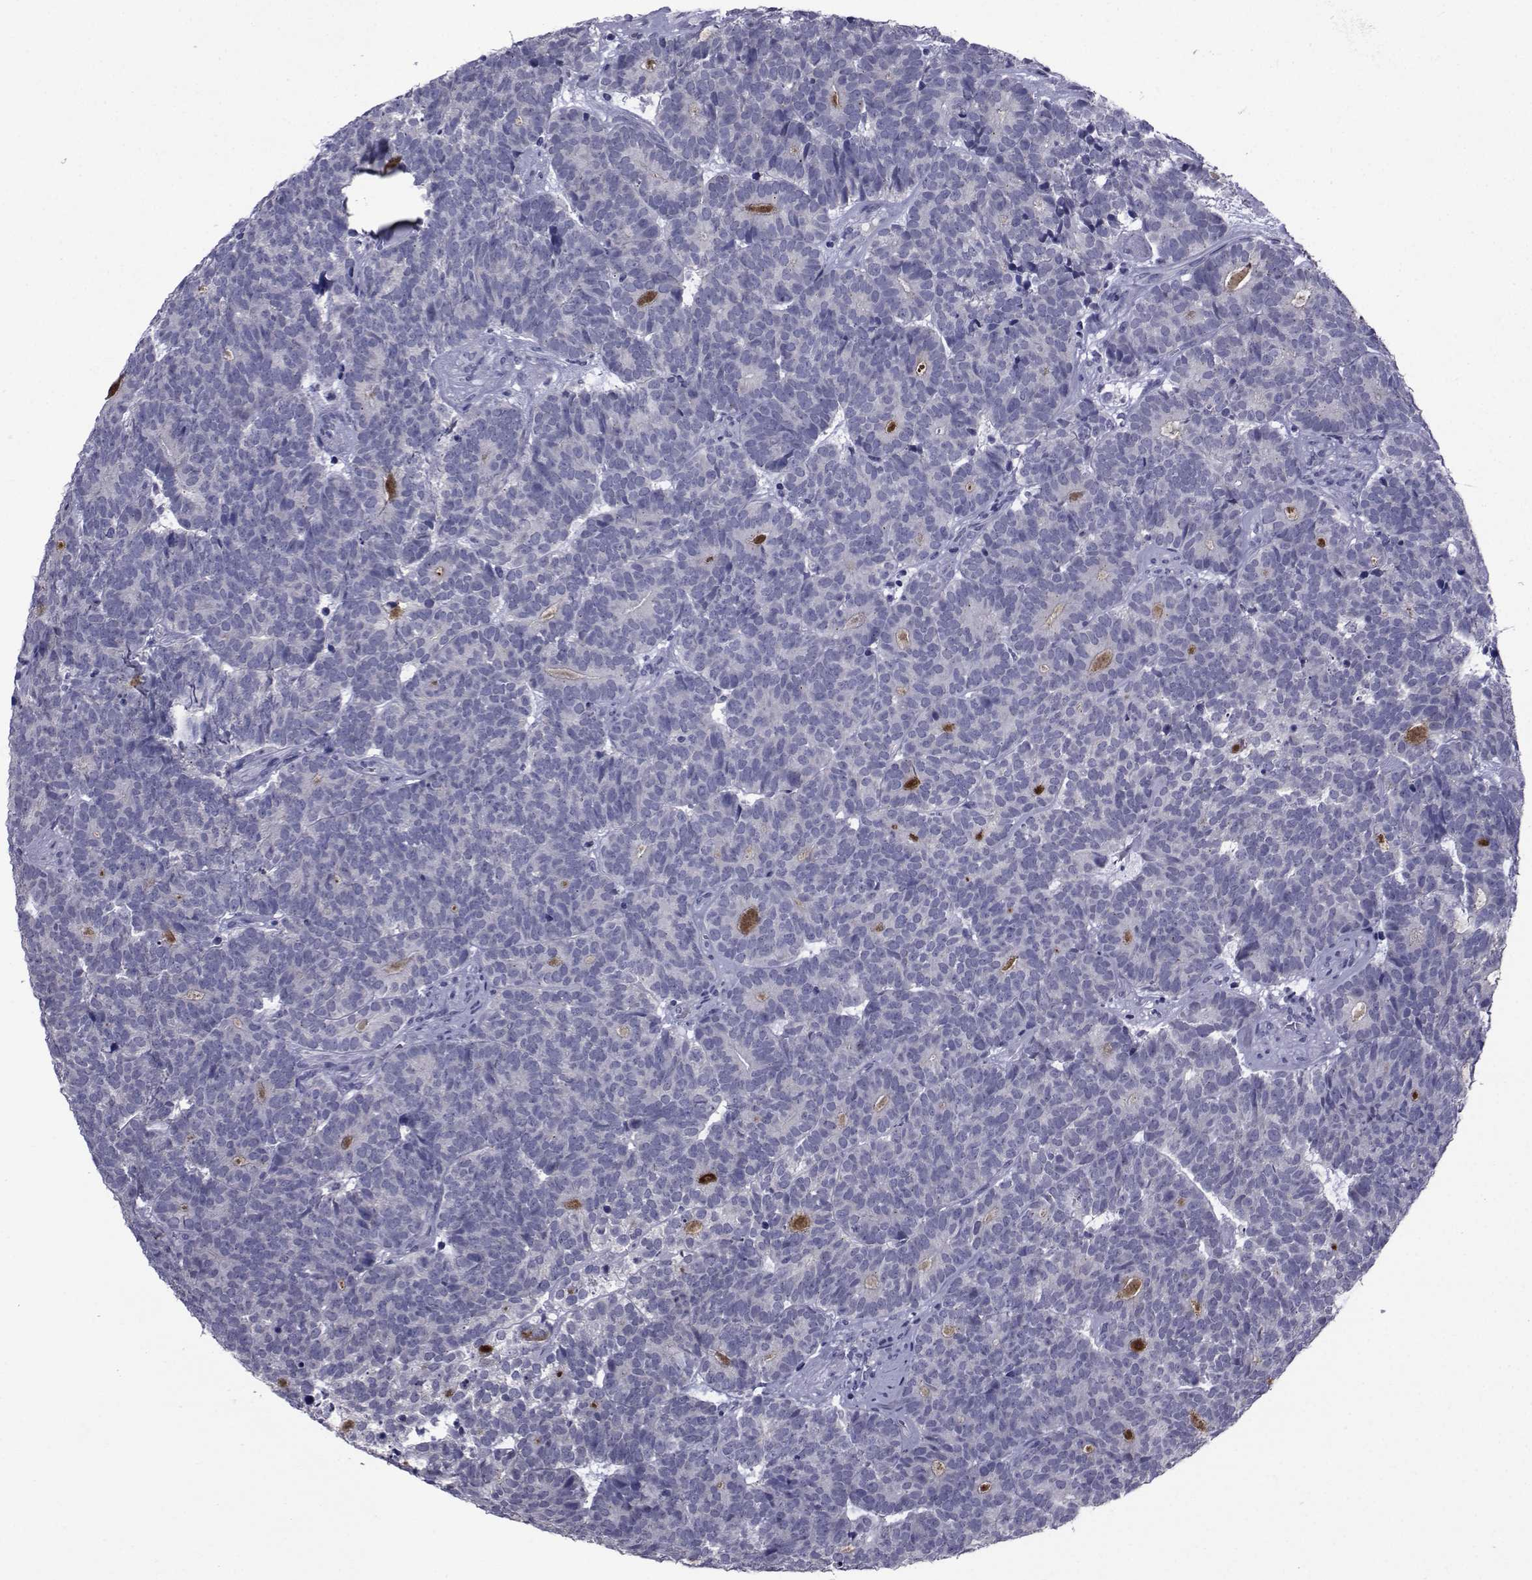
{"staining": {"intensity": "negative", "quantity": "none", "location": "none"}, "tissue": "head and neck cancer", "cell_type": "Tumor cells", "image_type": "cancer", "snomed": [{"axis": "morphology", "description": "Adenocarcinoma, NOS"}, {"axis": "topography", "description": "Head-Neck"}], "caption": "Protein analysis of head and neck cancer exhibits no significant staining in tumor cells.", "gene": "SEMA5B", "patient": {"sex": "female", "age": 81}}